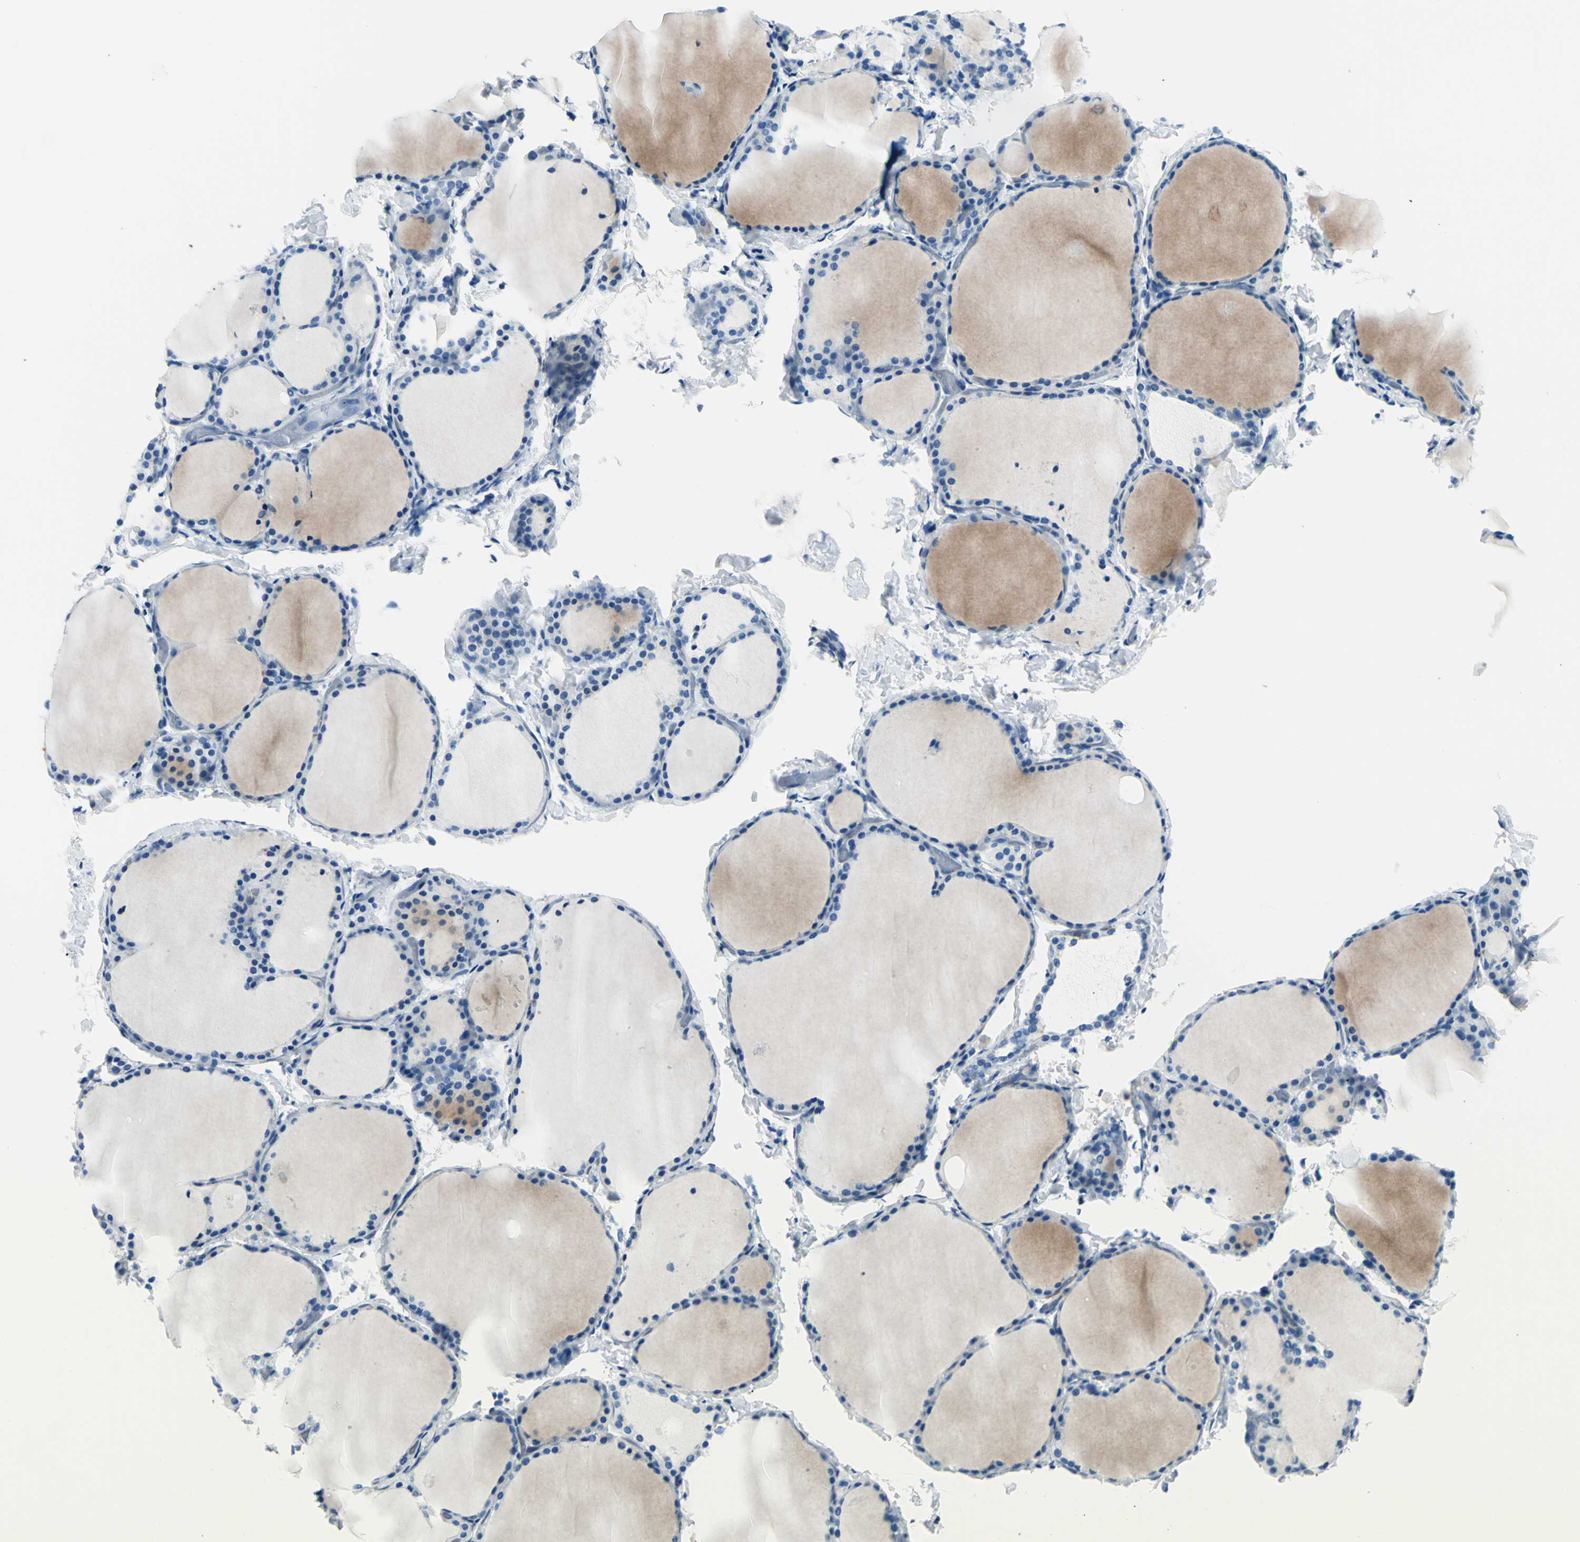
{"staining": {"intensity": "weak", "quantity": "<25%", "location": "cytoplasmic/membranous"}, "tissue": "thyroid gland", "cell_type": "Glandular cells", "image_type": "normal", "snomed": [{"axis": "morphology", "description": "Normal tissue, NOS"}, {"axis": "morphology", "description": "Papillary adenocarcinoma, NOS"}, {"axis": "topography", "description": "Thyroid gland"}], "caption": "Glandular cells show no significant protein expression in normal thyroid gland. (DAB immunohistochemistry (IHC) visualized using brightfield microscopy, high magnification).", "gene": "CDH15", "patient": {"sex": "female", "age": 30}}